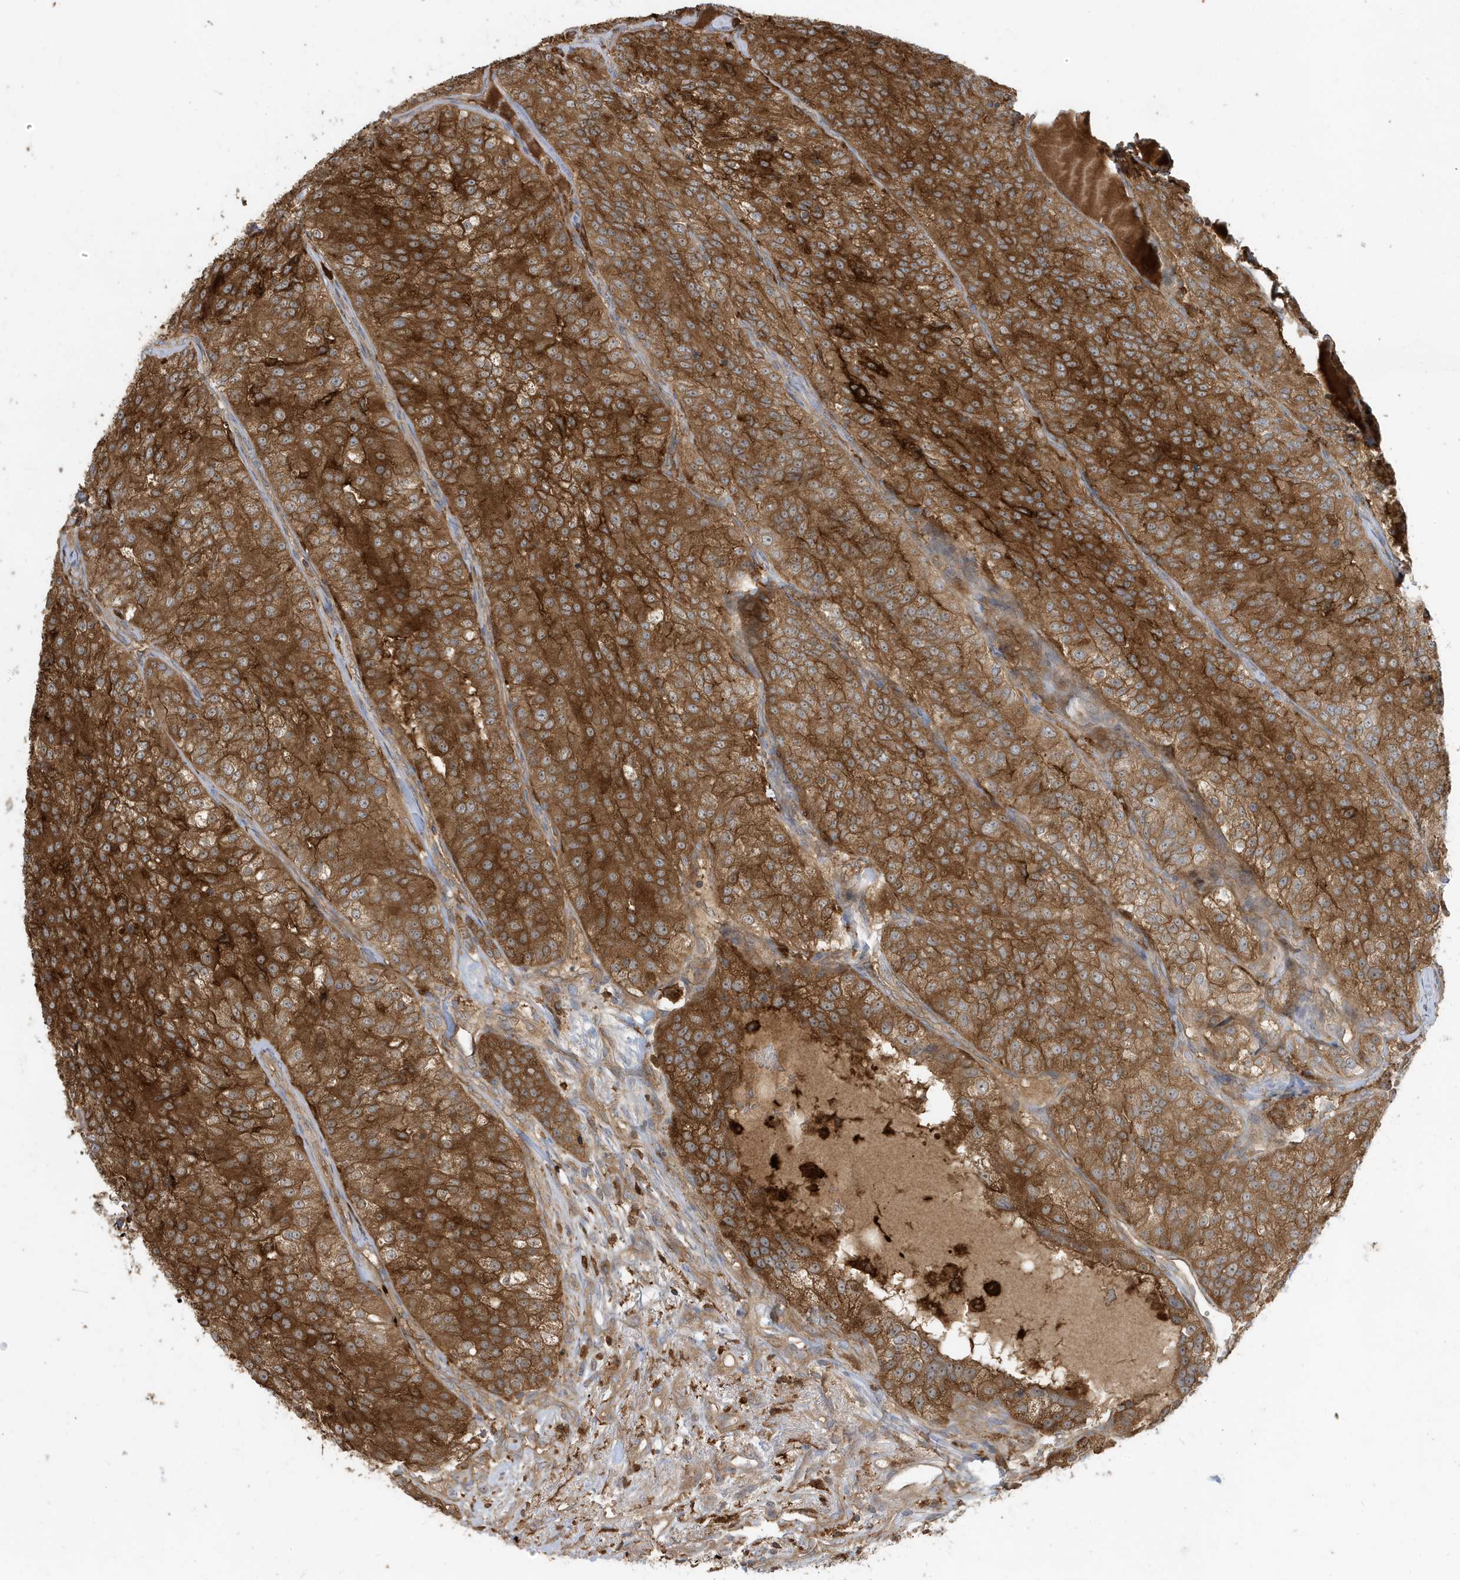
{"staining": {"intensity": "strong", "quantity": ">75%", "location": "cytoplasmic/membranous"}, "tissue": "renal cancer", "cell_type": "Tumor cells", "image_type": "cancer", "snomed": [{"axis": "morphology", "description": "Adenocarcinoma, NOS"}, {"axis": "topography", "description": "Kidney"}], "caption": "Brown immunohistochemical staining in human renal cancer (adenocarcinoma) exhibits strong cytoplasmic/membranous staining in approximately >75% of tumor cells.", "gene": "ABTB1", "patient": {"sex": "female", "age": 63}}